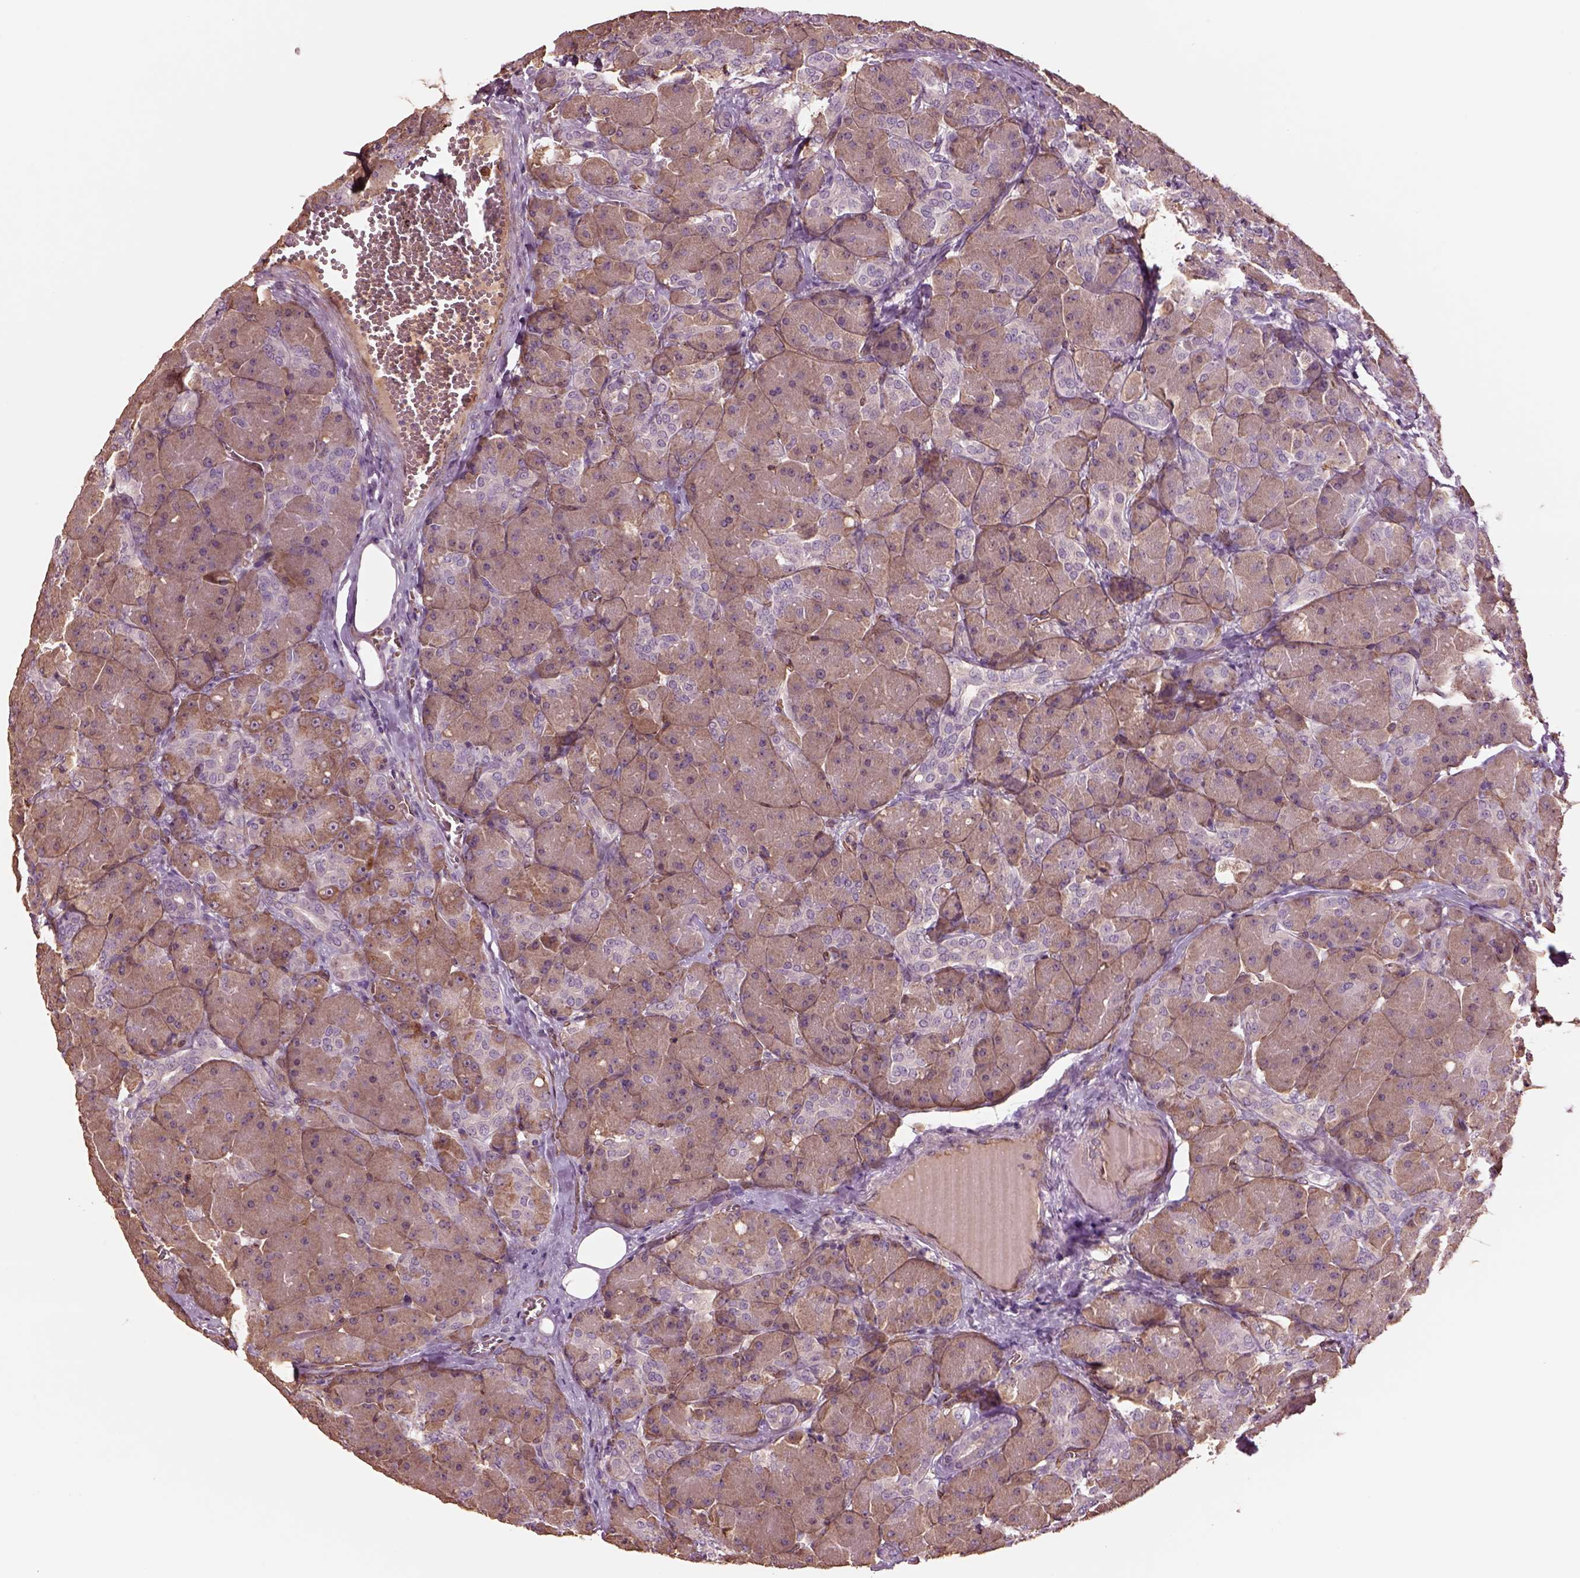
{"staining": {"intensity": "weak", "quantity": ">75%", "location": "cytoplasmic/membranous"}, "tissue": "pancreas", "cell_type": "Exocrine glandular cells", "image_type": "normal", "snomed": [{"axis": "morphology", "description": "Normal tissue, NOS"}, {"axis": "topography", "description": "Pancreas"}], "caption": "An image of pancreas stained for a protein displays weak cytoplasmic/membranous brown staining in exocrine glandular cells.", "gene": "HTR1B", "patient": {"sex": "male", "age": 55}}